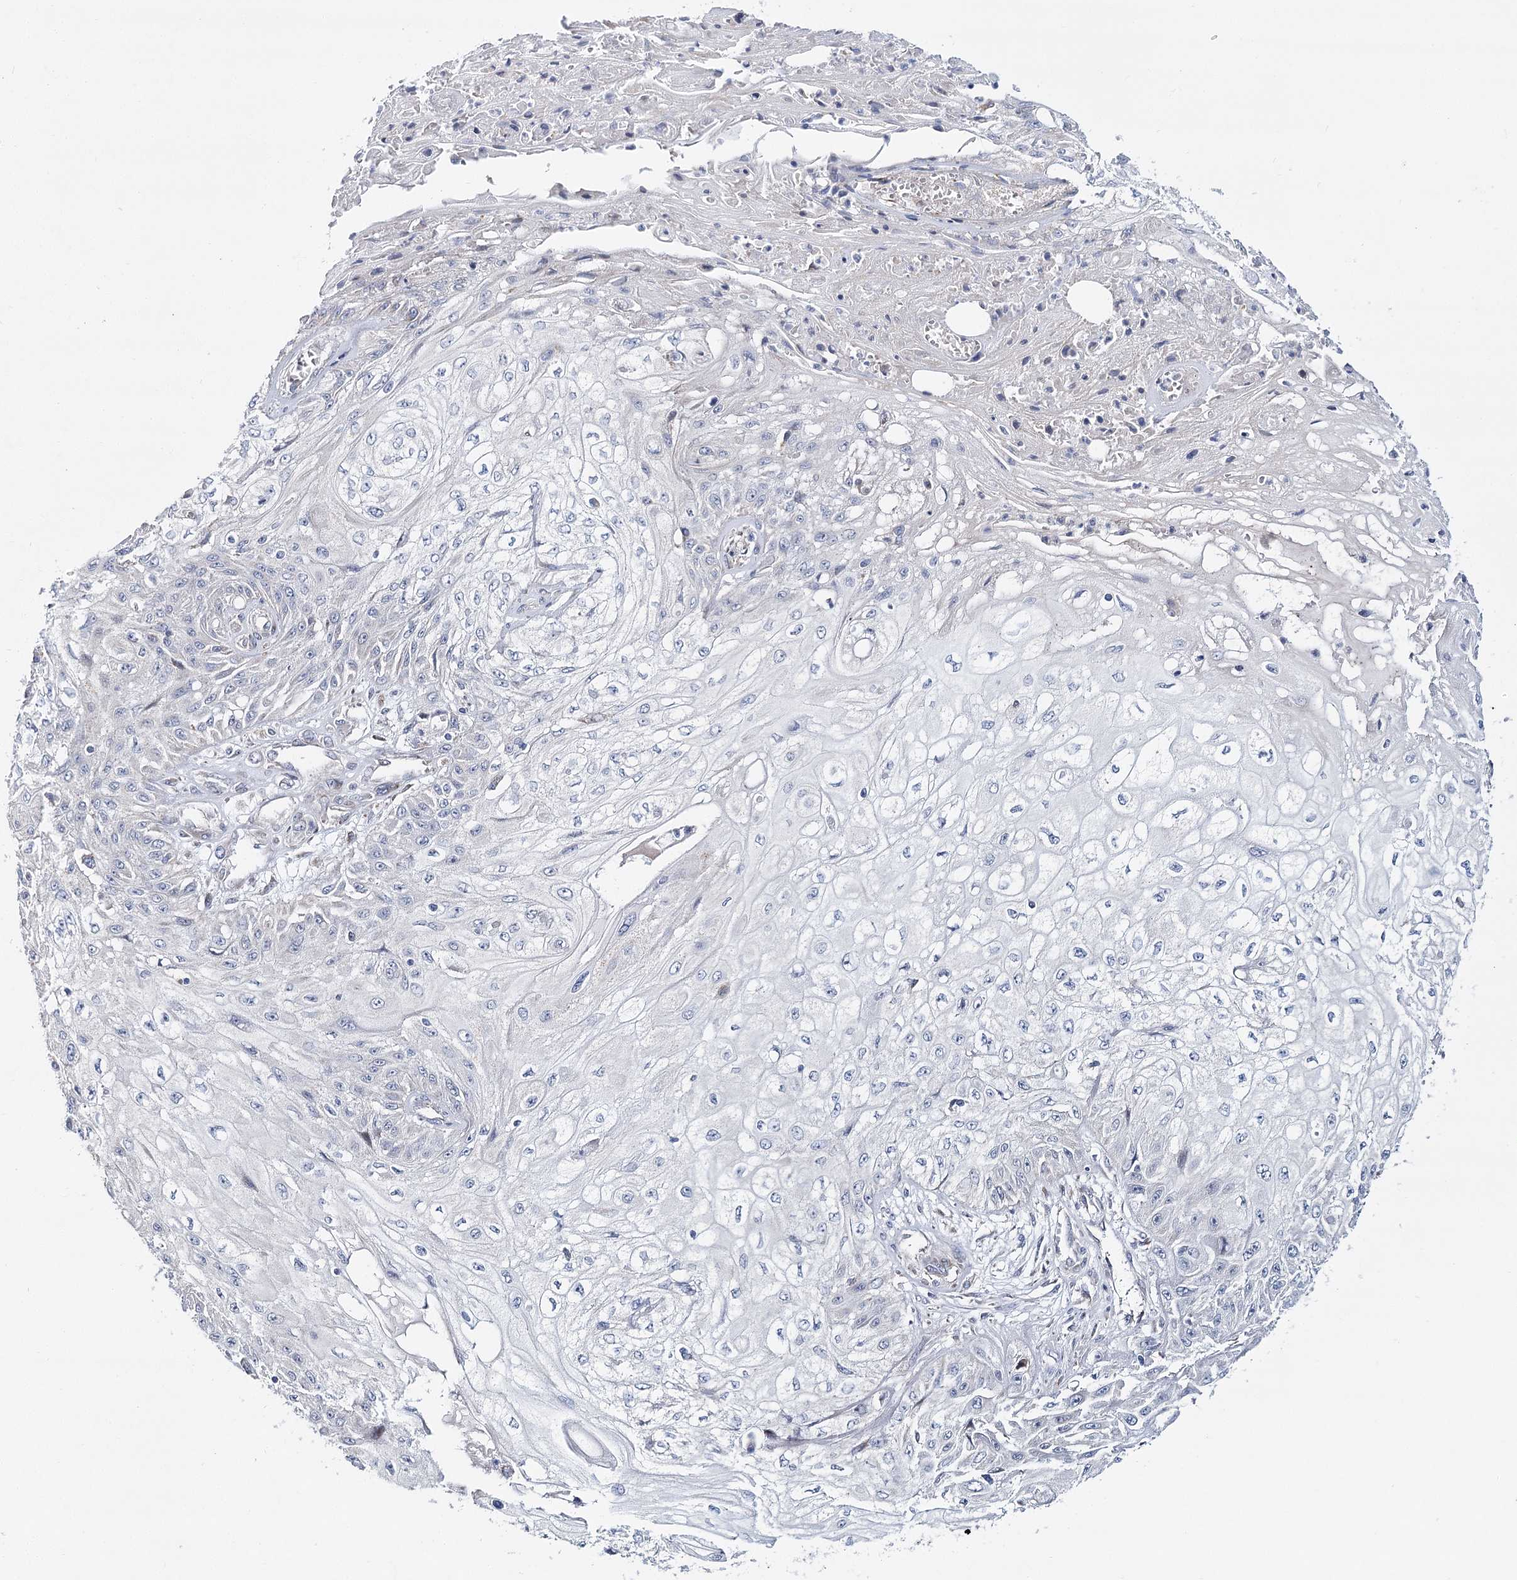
{"staining": {"intensity": "negative", "quantity": "none", "location": "none"}, "tissue": "skin cancer", "cell_type": "Tumor cells", "image_type": "cancer", "snomed": [{"axis": "morphology", "description": "Squamous cell carcinoma, NOS"}, {"axis": "morphology", "description": "Squamous cell carcinoma, metastatic, NOS"}, {"axis": "topography", "description": "Skin"}, {"axis": "topography", "description": "Lymph node"}], "caption": "The micrograph displays no significant staining in tumor cells of metastatic squamous cell carcinoma (skin). The staining is performed using DAB brown chromogen with nuclei counter-stained in using hematoxylin.", "gene": "CPLANE1", "patient": {"sex": "male", "age": 75}}